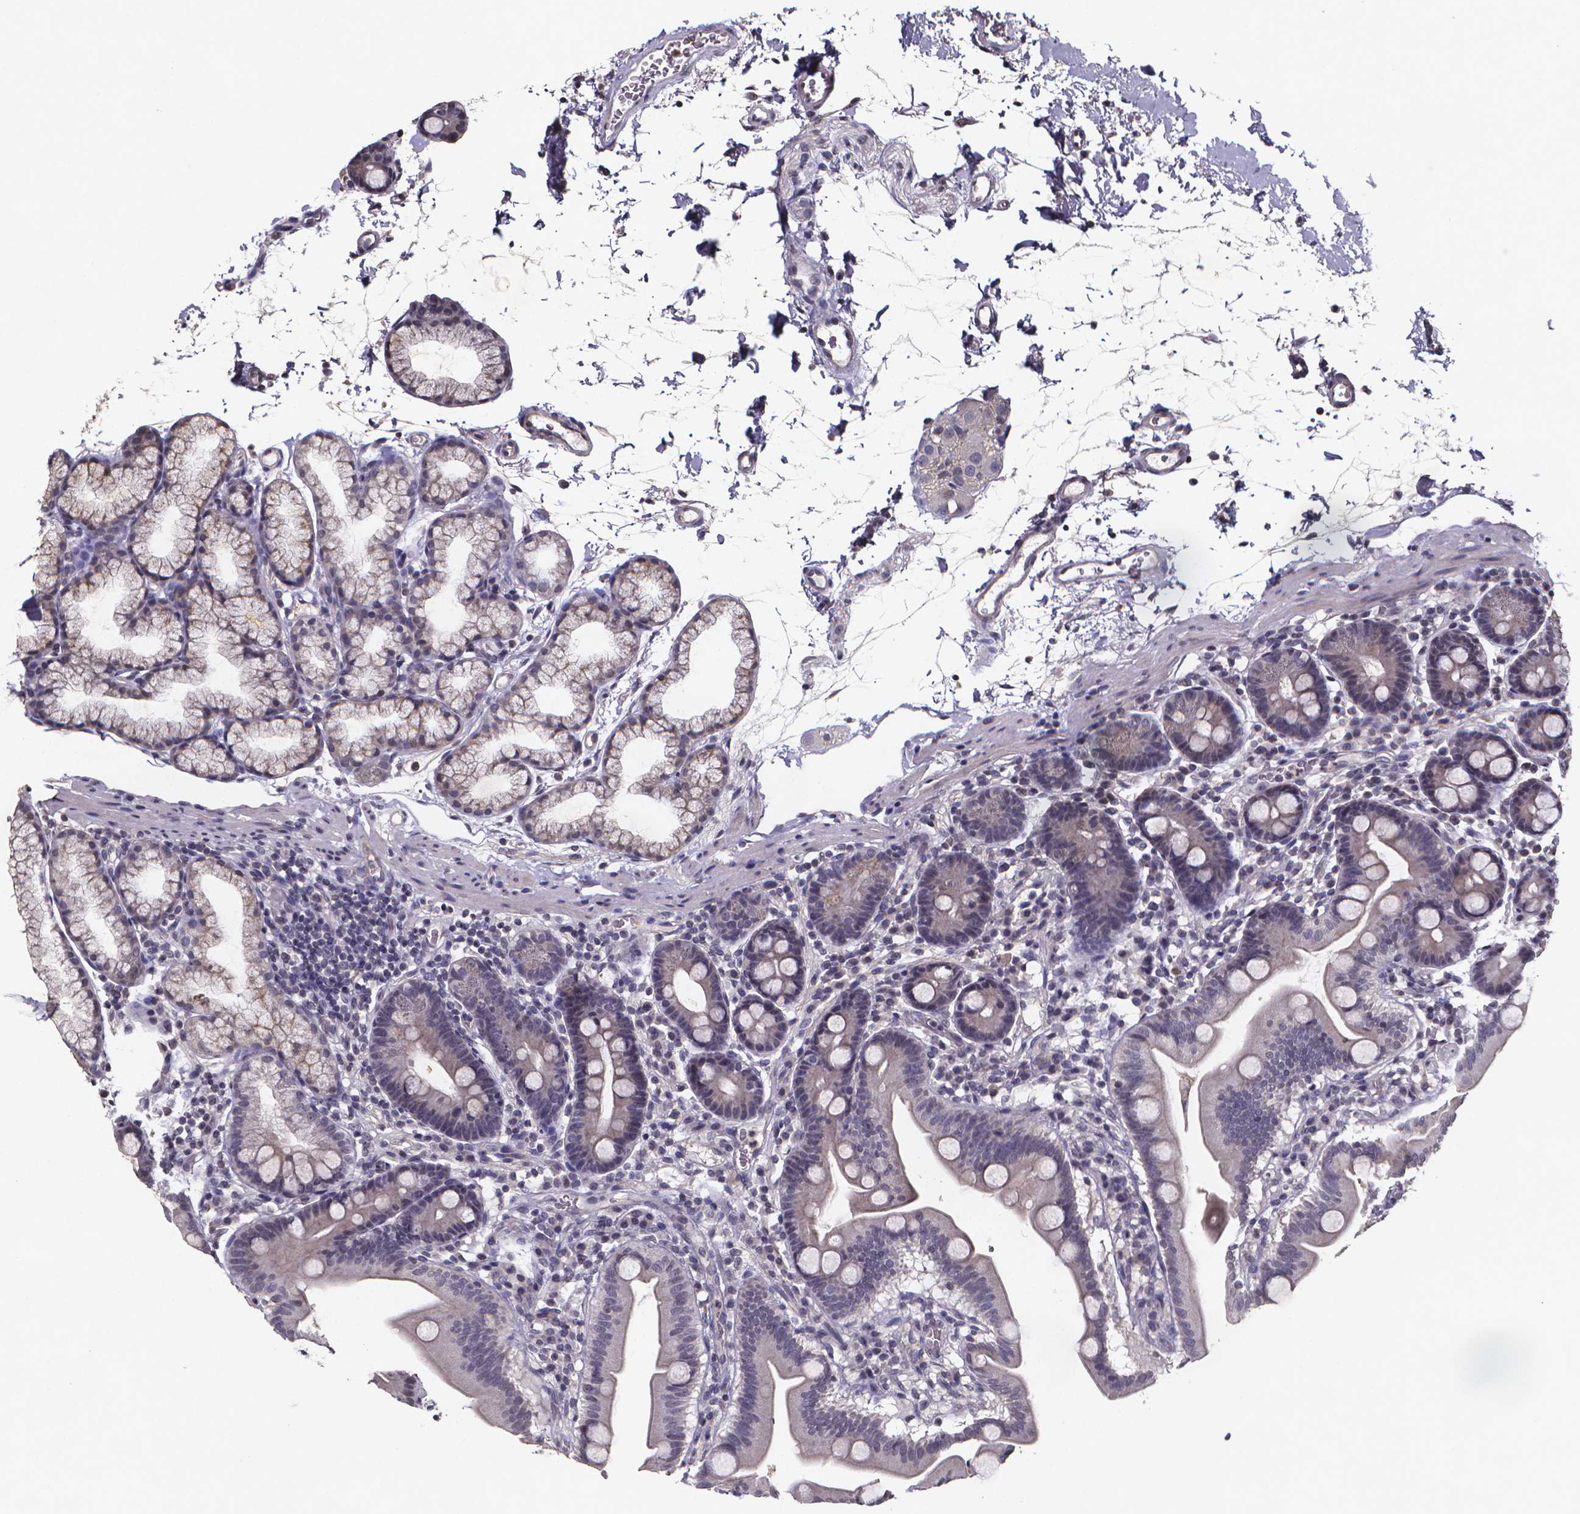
{"staining": {"intensity": "negative", "quantity": "none", "location": "none"}, "tissue": "duodenum", "cell_type": "Glandular cells", "image_type": "normal", "snomed": [{"axis": "morphology", "description": "Normal tissue, NOS"}, {"axis": "topography", "description": "Pancreas"}, {"axis": "topography", "description": "Duodenum"}], "caption": "Duodenum was stained to show a protein in brown. There is no significant staining in glandular cells. Brightfield microscopy of IHC stained with DAB (brown) and hematoxylin (blue), captured at high magnification.", "gene": "TP73", "patient": {"sex": "male", "age": 59}}